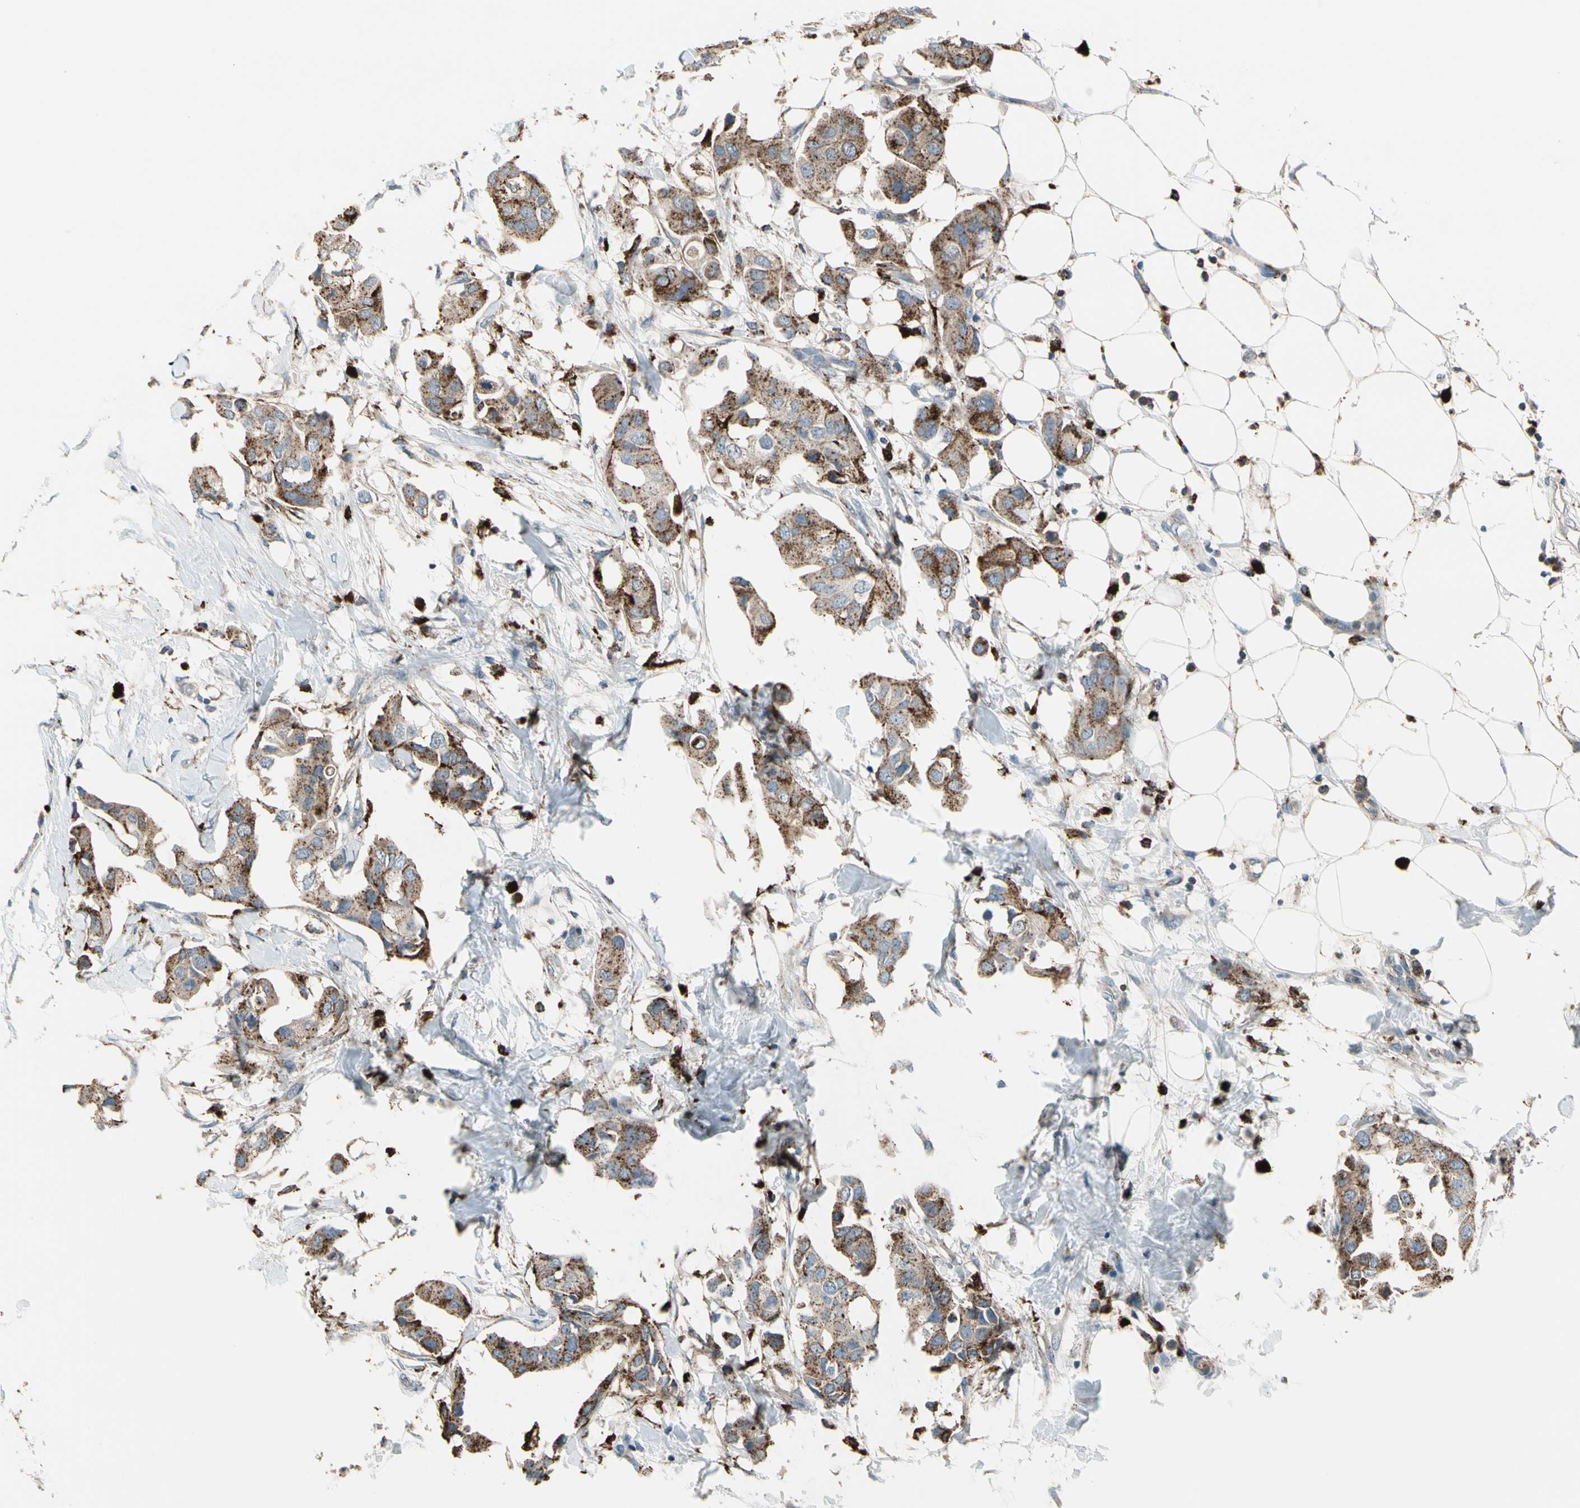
{"staining": {"intensity": "strong", "quantity": ">75%", "location": "cytoplasmic/membranous"}, "tissue": "breast cancer", "cell_type": "Tumor cells", "image_type": "cancer", "snomed": [{"axis": "morphology", "description": "Duct carcinoma"}, {"axis": "topography", "description": "Breast"}], "caption": "DAB (3,3'-diaminobenzidine) immunohistochemical staining of breast cancer (infiltrating ductal carcinoma) reveals strong cytoplasmic/membranous protein positivity in approximately >75% of tumor cells.", "gene": "GM2A", "patient": {"sex": "female", "age": 40}}